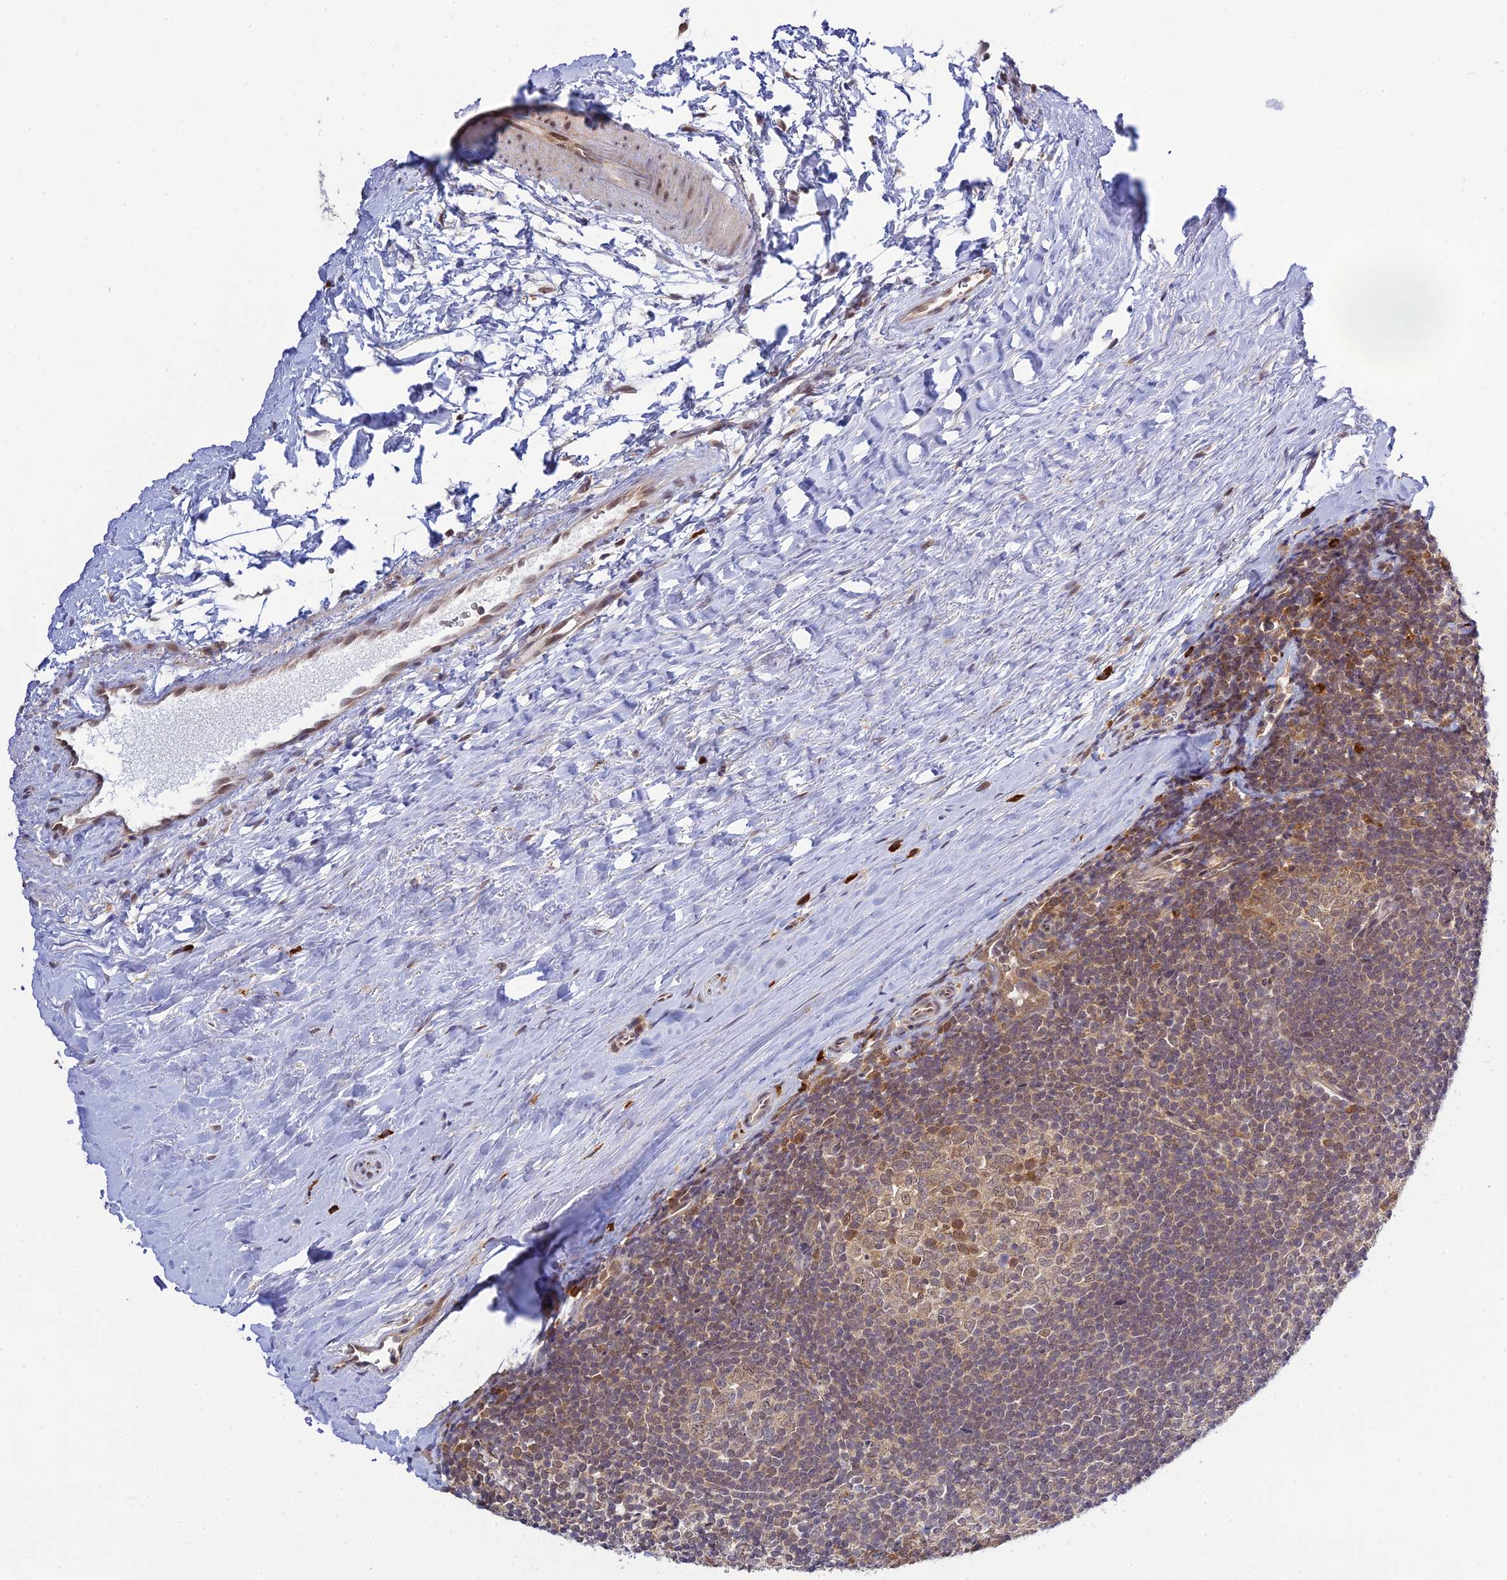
{"staining": {"intensity": "moderate", "quantity": "<25%", "location": "cytoplasmic/membranous,nuclear"}, "tissue": "tonsil", "cell_type": "Germinal center cells", "image_type": "normal", "snomed": [{"axis": "morphology", "description": "Normal tissue, NOS"}, {"axis": "topography", "description": "Tonsil"}], "caption": "Tonsil stained with immunohistochemistry (IHC) exhibits moderate cytoplasmic/membranous,nuclear staining in about <25% of germinal center cells. Using DAB (brown) and hematoxylin (blue) stains, captured at high magnification using brightfield microscopy.", "gene": "SKIC8", "patient": {"sex": "male", "age": 27}}